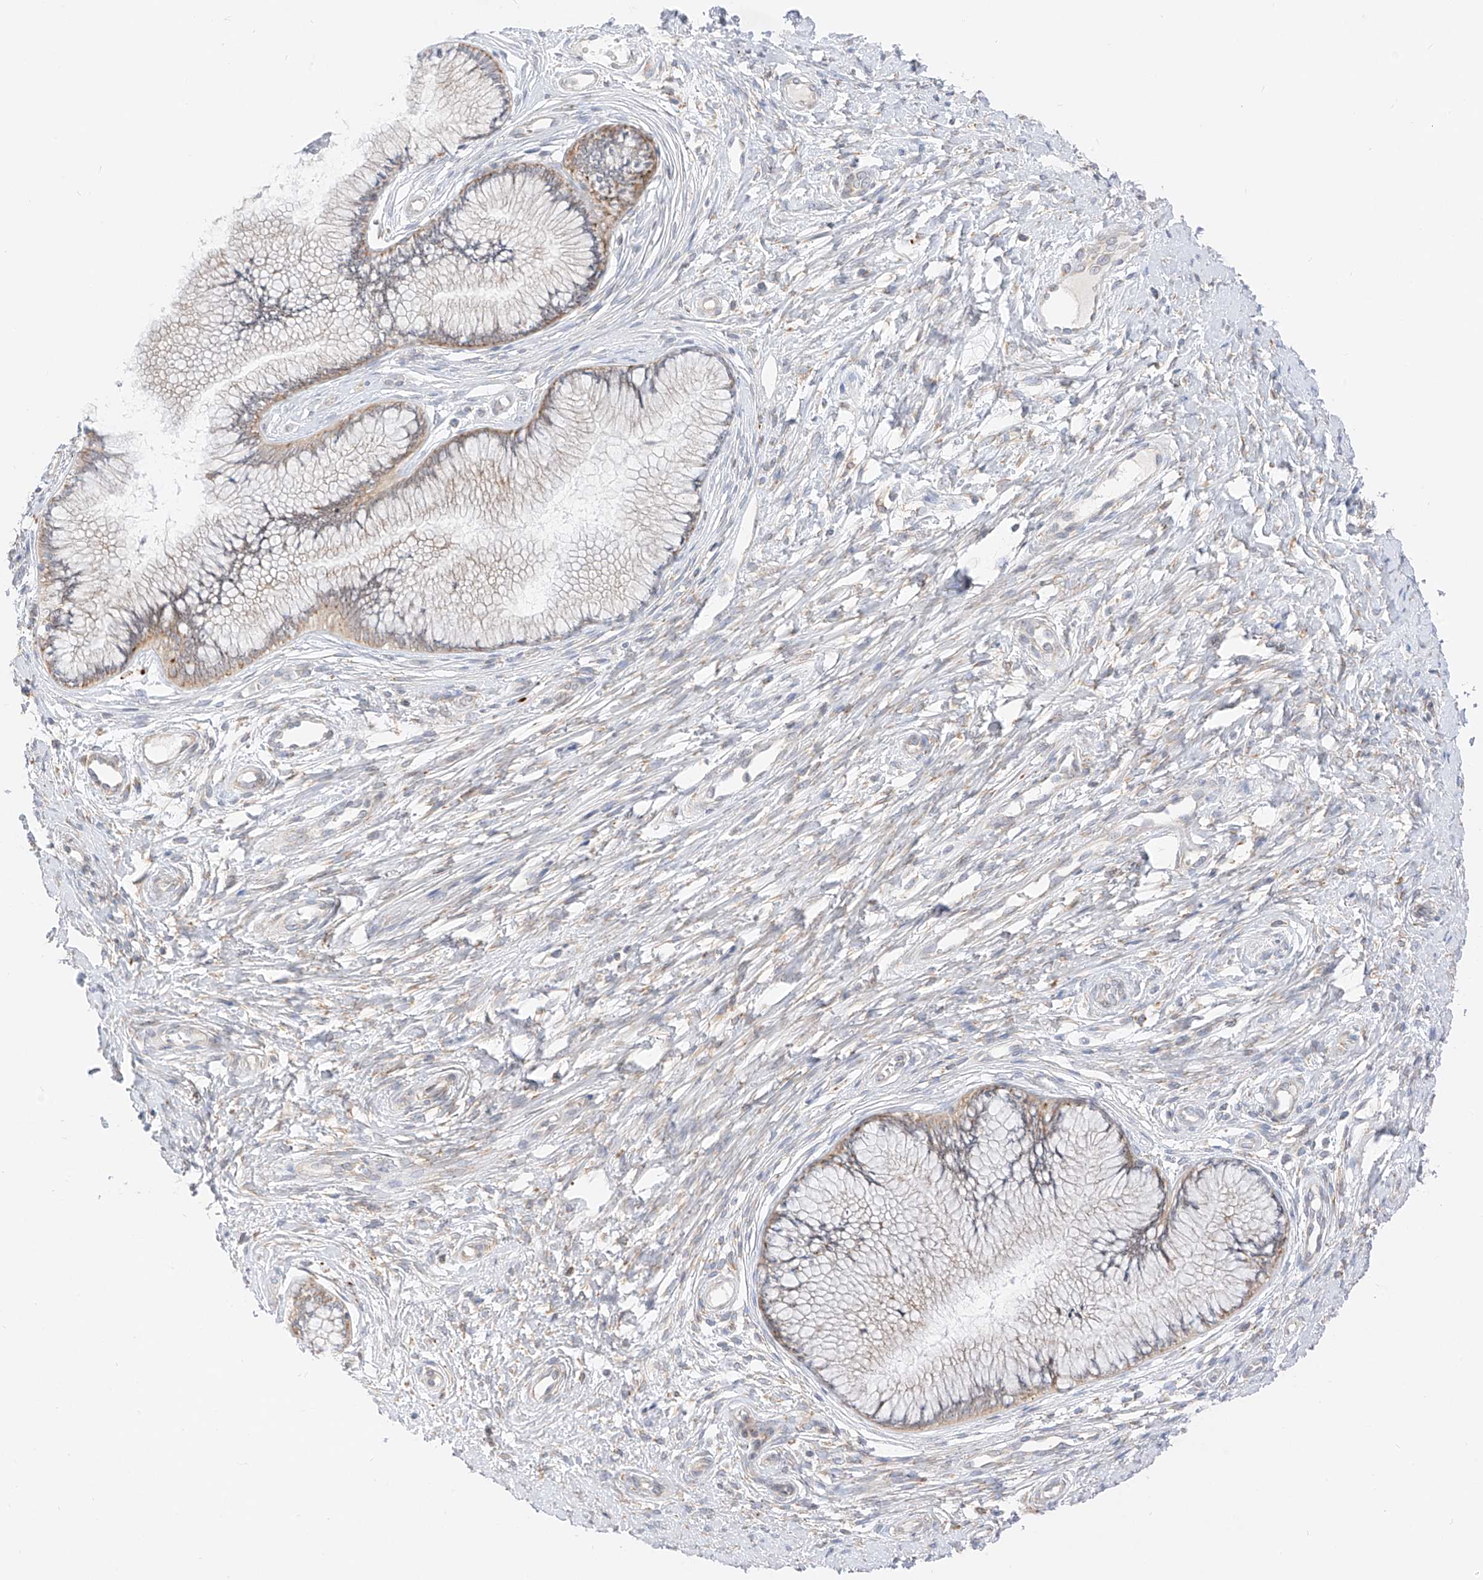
{"staining": {"intensity": "moderate", "quantity": "<25%", "location": "cytoplasmic/membranous"}, "tissue": "cervical cancer", "cell_type": "Tumor cells", "image_type": "cancer", "snomed": [{"axis": "morphology", "description": "Squamous cell carcinoma, NOS"}, {"axis": "topography", "description": "Cervix"}], "caption": "The photomicrograph reveals immunohistochemical staining of cervical squamous cell carcinoma. There is moderate cytoplasmic/membranous positivity is seen in about <25% of tumor cells.", "gene": "STT3A", "patient": {"sex": "female", "age": 37}}